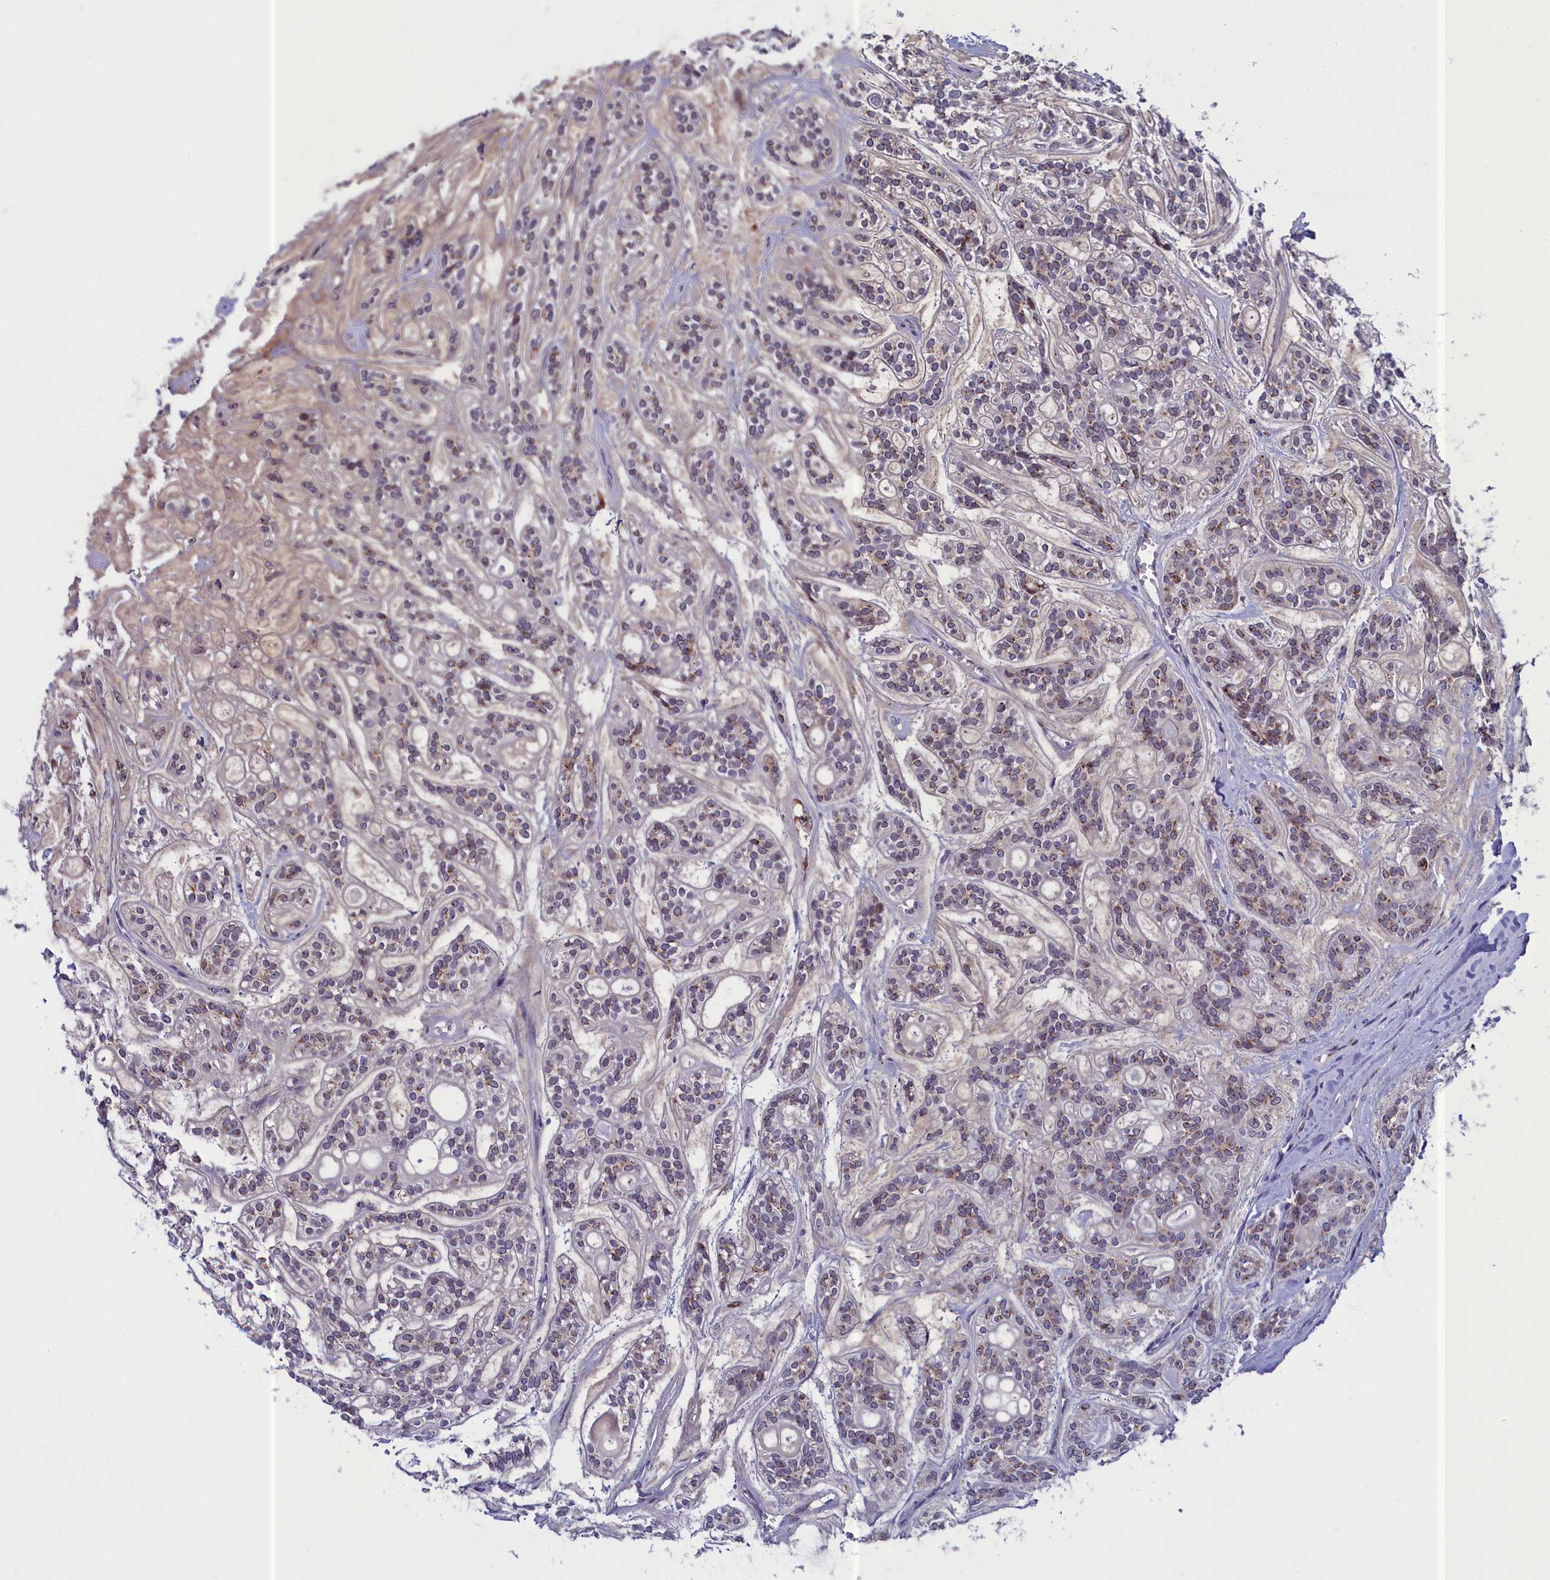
{"staining": {"intensity": "moderate", "quantity": "<25%", "location": "cytoplasmic/membranous"}, "tissue": "head and neck cancer", "cell_type": "Tumor cells", "image_type": "cancer", "snomed": [{"axis": "morphology", "description": "Adenocarcinoma, NOS"}, {"axis": "topography", "description": "Head-Neck"}], "caption": "Immunohistochemical staining of human adenocarcinoma (head and neck) demonstrates low levels of moderate cytoplasmic/membranous expression in approximately <25% of tumor cells.", "gene": "LIG1", "patient": {"sex": "male", "age": 66}}